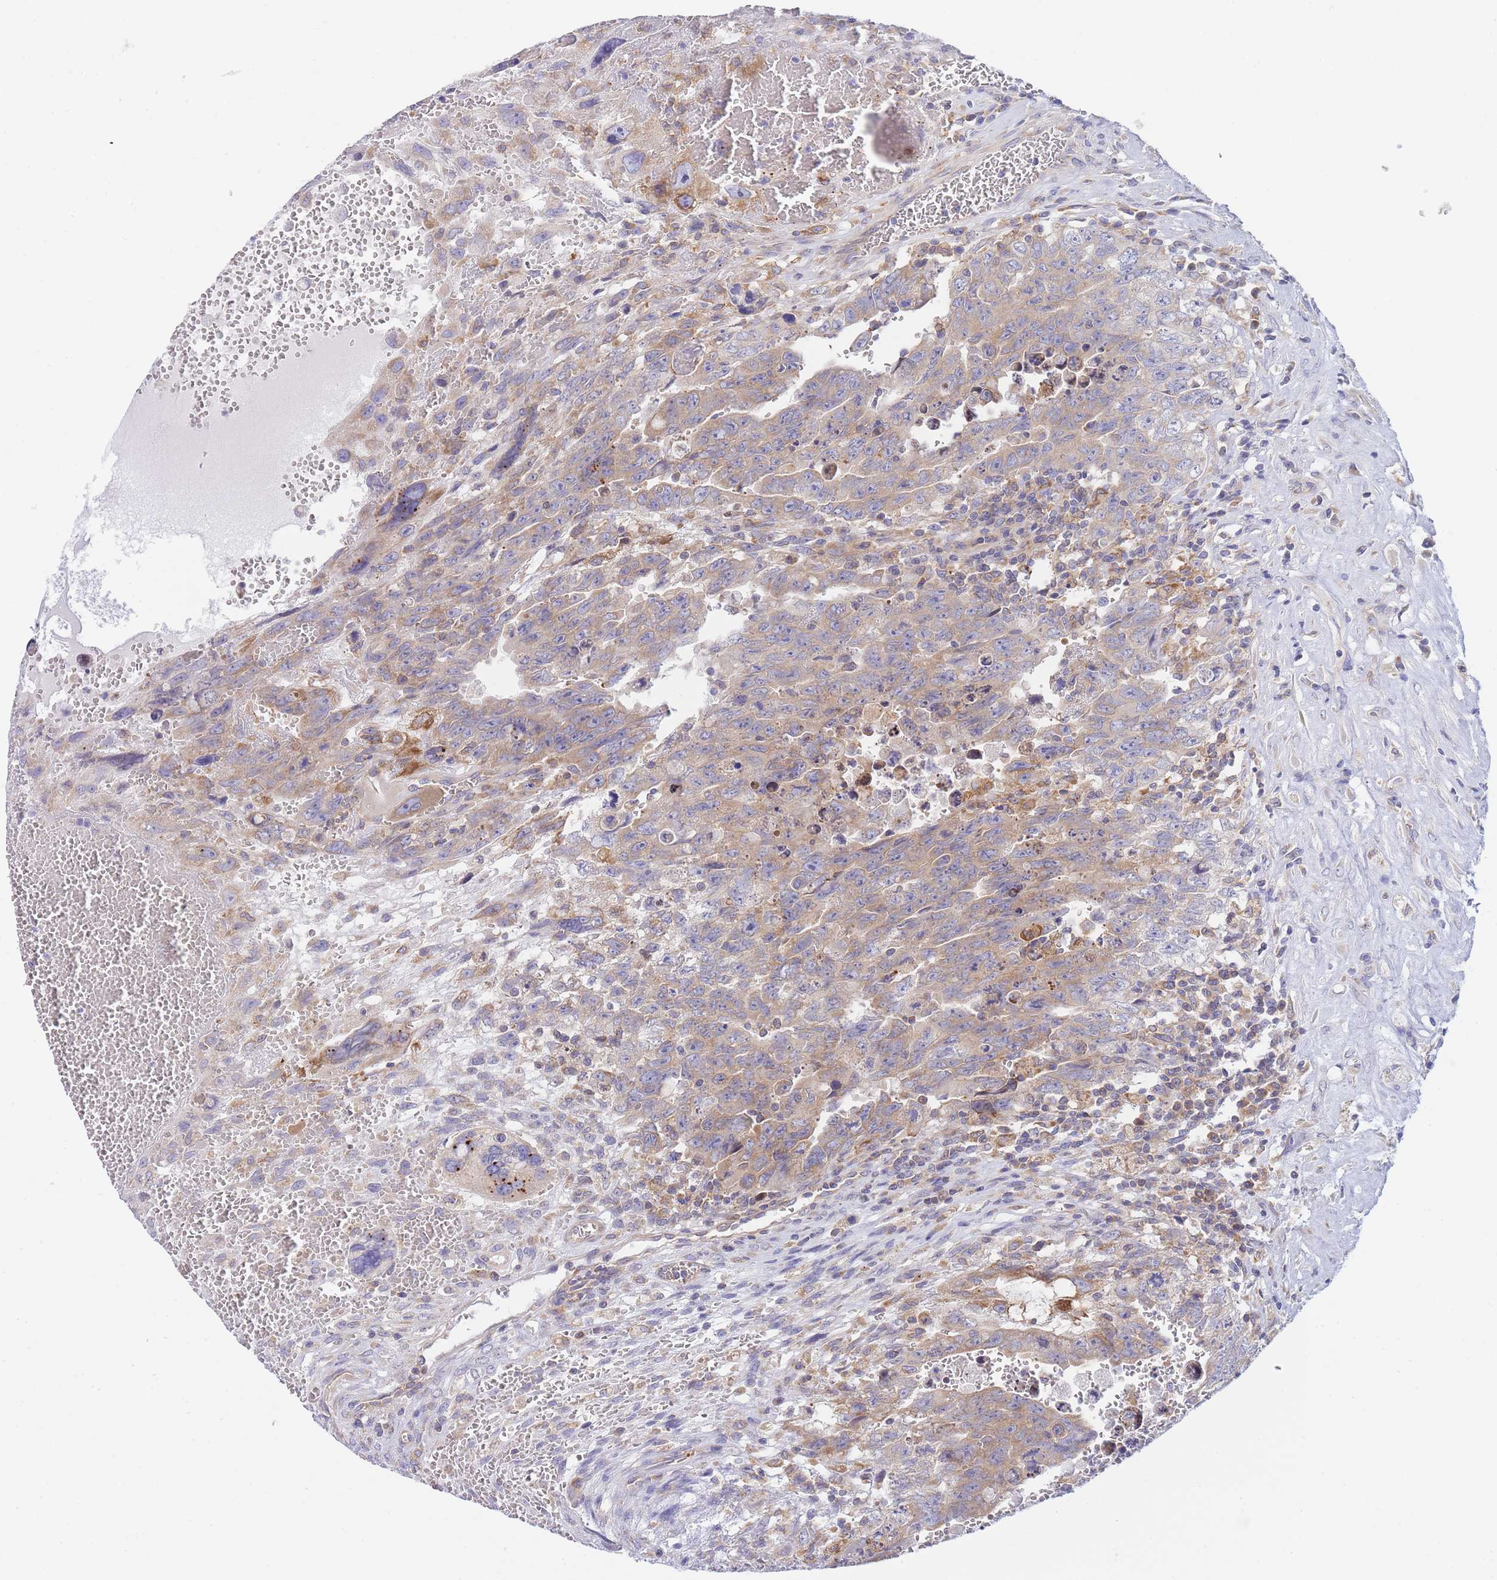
{"staining": {"intensity": "moderate", "quantity": ">75%", "location": "cytoplasmic/membranous"}, "tissue": "testis cancer", "cell_type": "Tumor cells", "image_type": "cancer", "snomed": [{"axis": "morphology", "description": "Carcinoma, Embryonal, NOS"}, {"axis": "topography", "description": "Testis"}], "caption": "The image displays a brown stain indicating the presence of a protein in the cytoplasmic/membranous of tumor cells in testis cancer (embryonal carcinoma).", "gene": "SH2B2", "patient": {"sex": "male", "age": 28}}